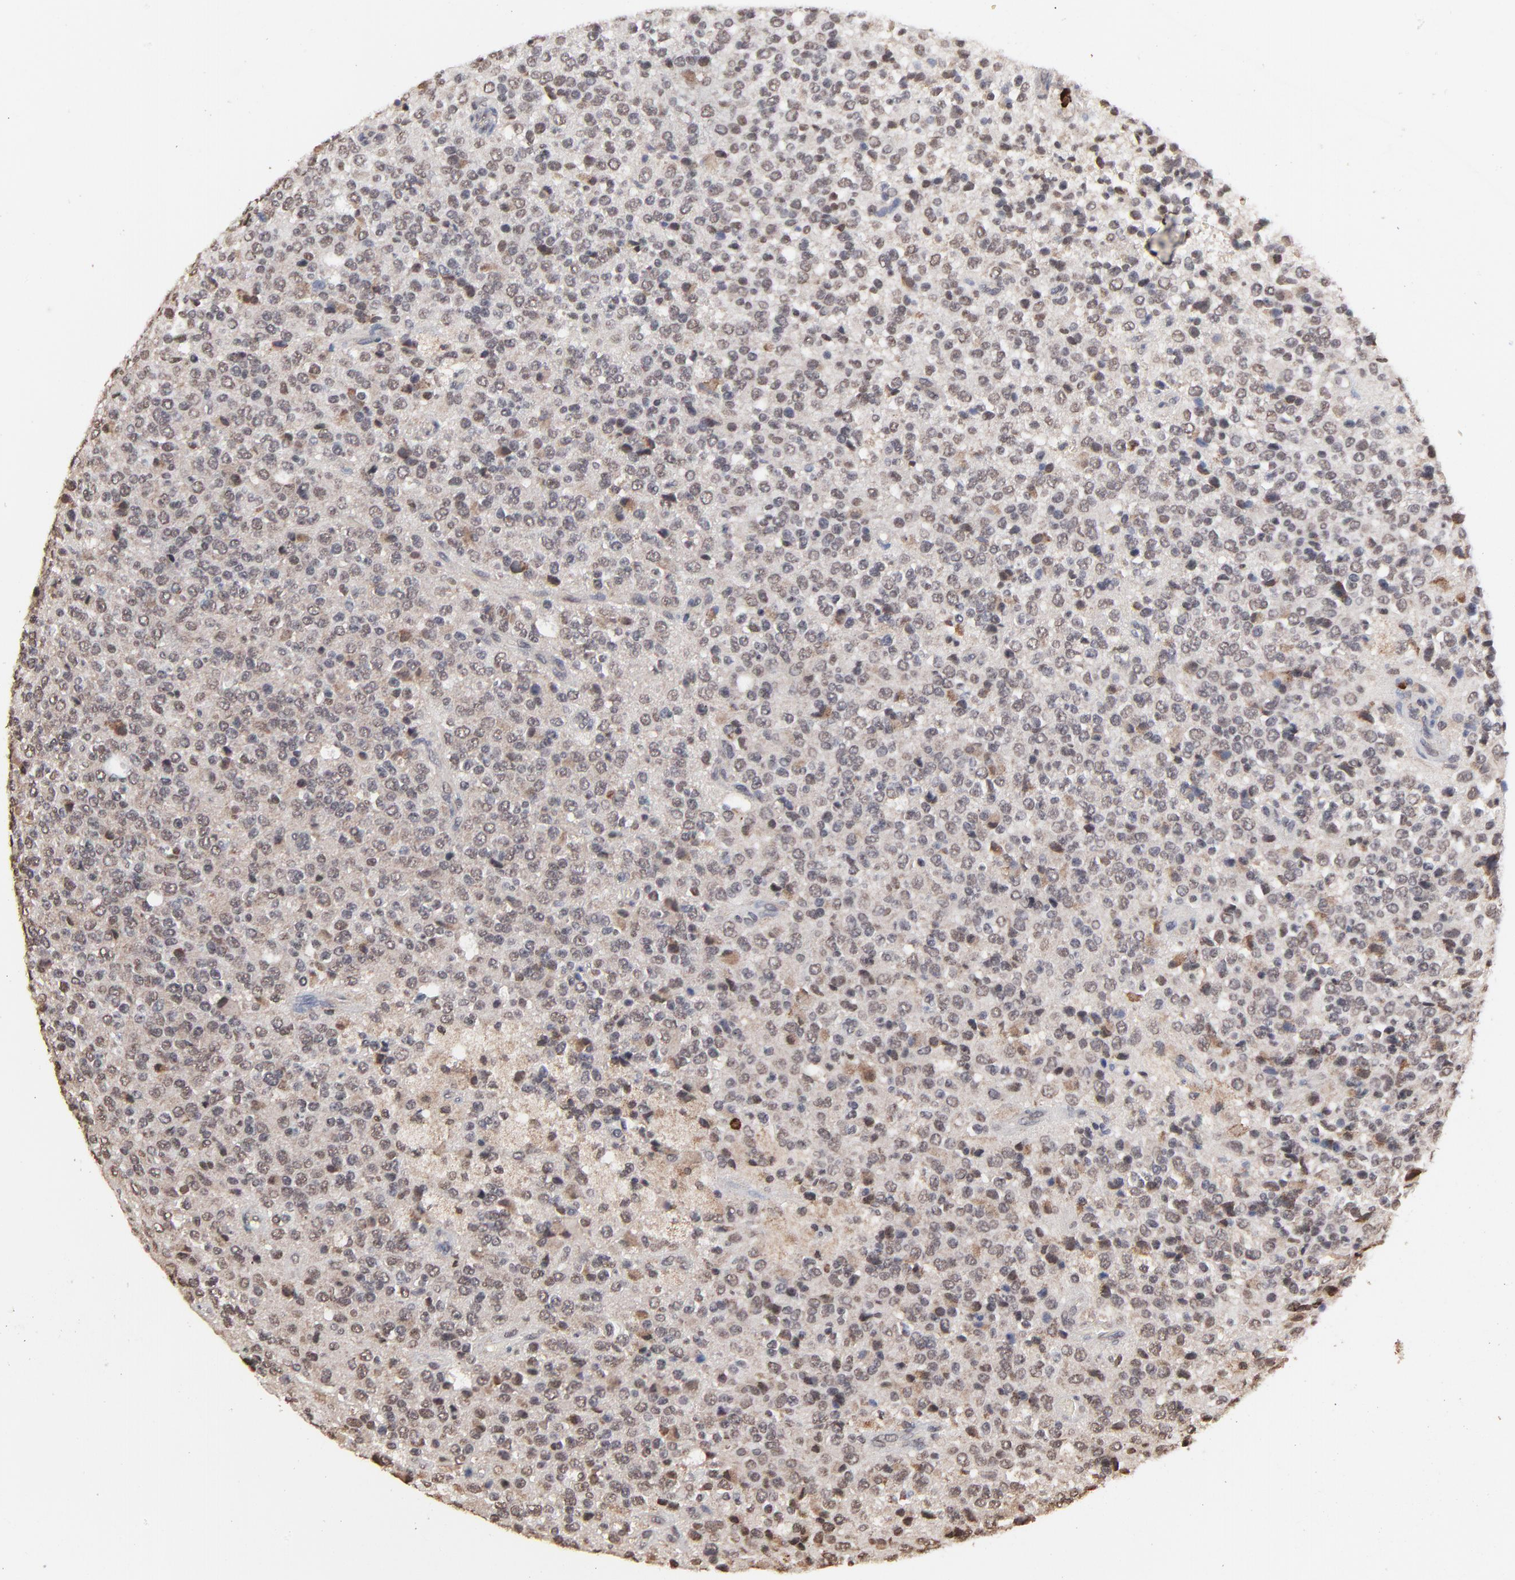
{"staining": {"intensity": "weak", "quantity": "<25%", "location": "cytoplasmic/membranous"}, "tissue": "glioma", "cell_type": "Tumor cells", "image_type": "cancer", "snomed": [{"axis": "morphology", "description": "Glioma, malignant, High grade"}, {"axis": "topography", "description": "pancreas cauda"}], "caption": "Immunohistochemical staining of malignant high-grade glioma shows no significant positivity in tumor cells.", "gene": "CHM", "patient": {"sex": "male", "age": 60}}